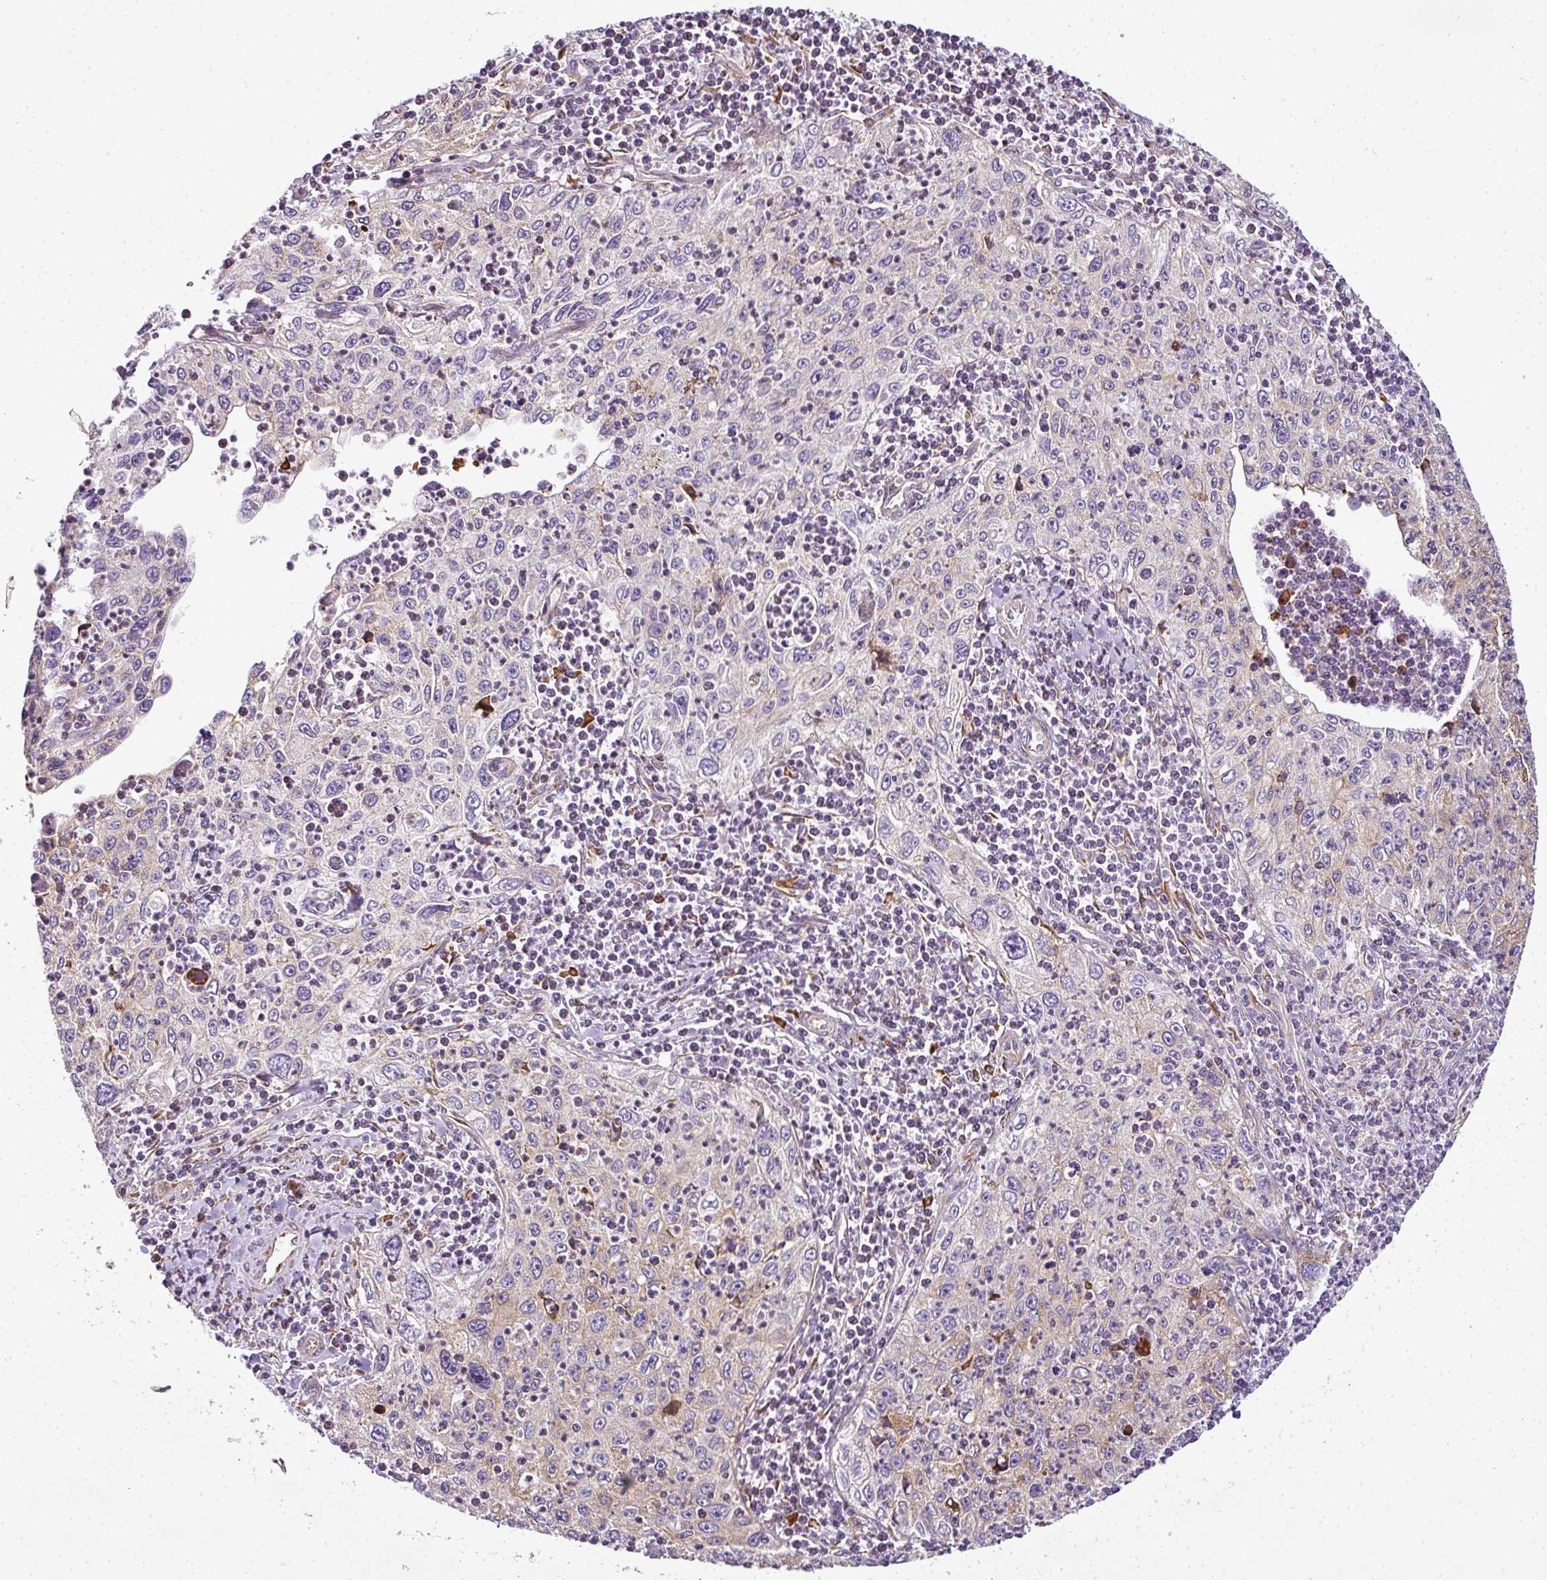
{"staining": {"intensity": "negative", "quantity": "none", "location": "none"}, "tissue": "cervical cancer", "cell_type": "Tumor cells", "image_type": "cancer", "snomed": [{"axis": "morphology", "description": "Squamous cell carcinoma, NOS"}, {"axis": "topography", "description": "Cervix"}], "caption": "Tumor cells show no significant staining in cervical cancer (squamous cell carcinoma). (DAB (3,3'-diaminobenzidine) immunohistochemistry (IHC) visualized using brightfield microscopy, high magnification).", "gene": "ANKRD18A", "patient": {"sex": "female", "age": 30}}